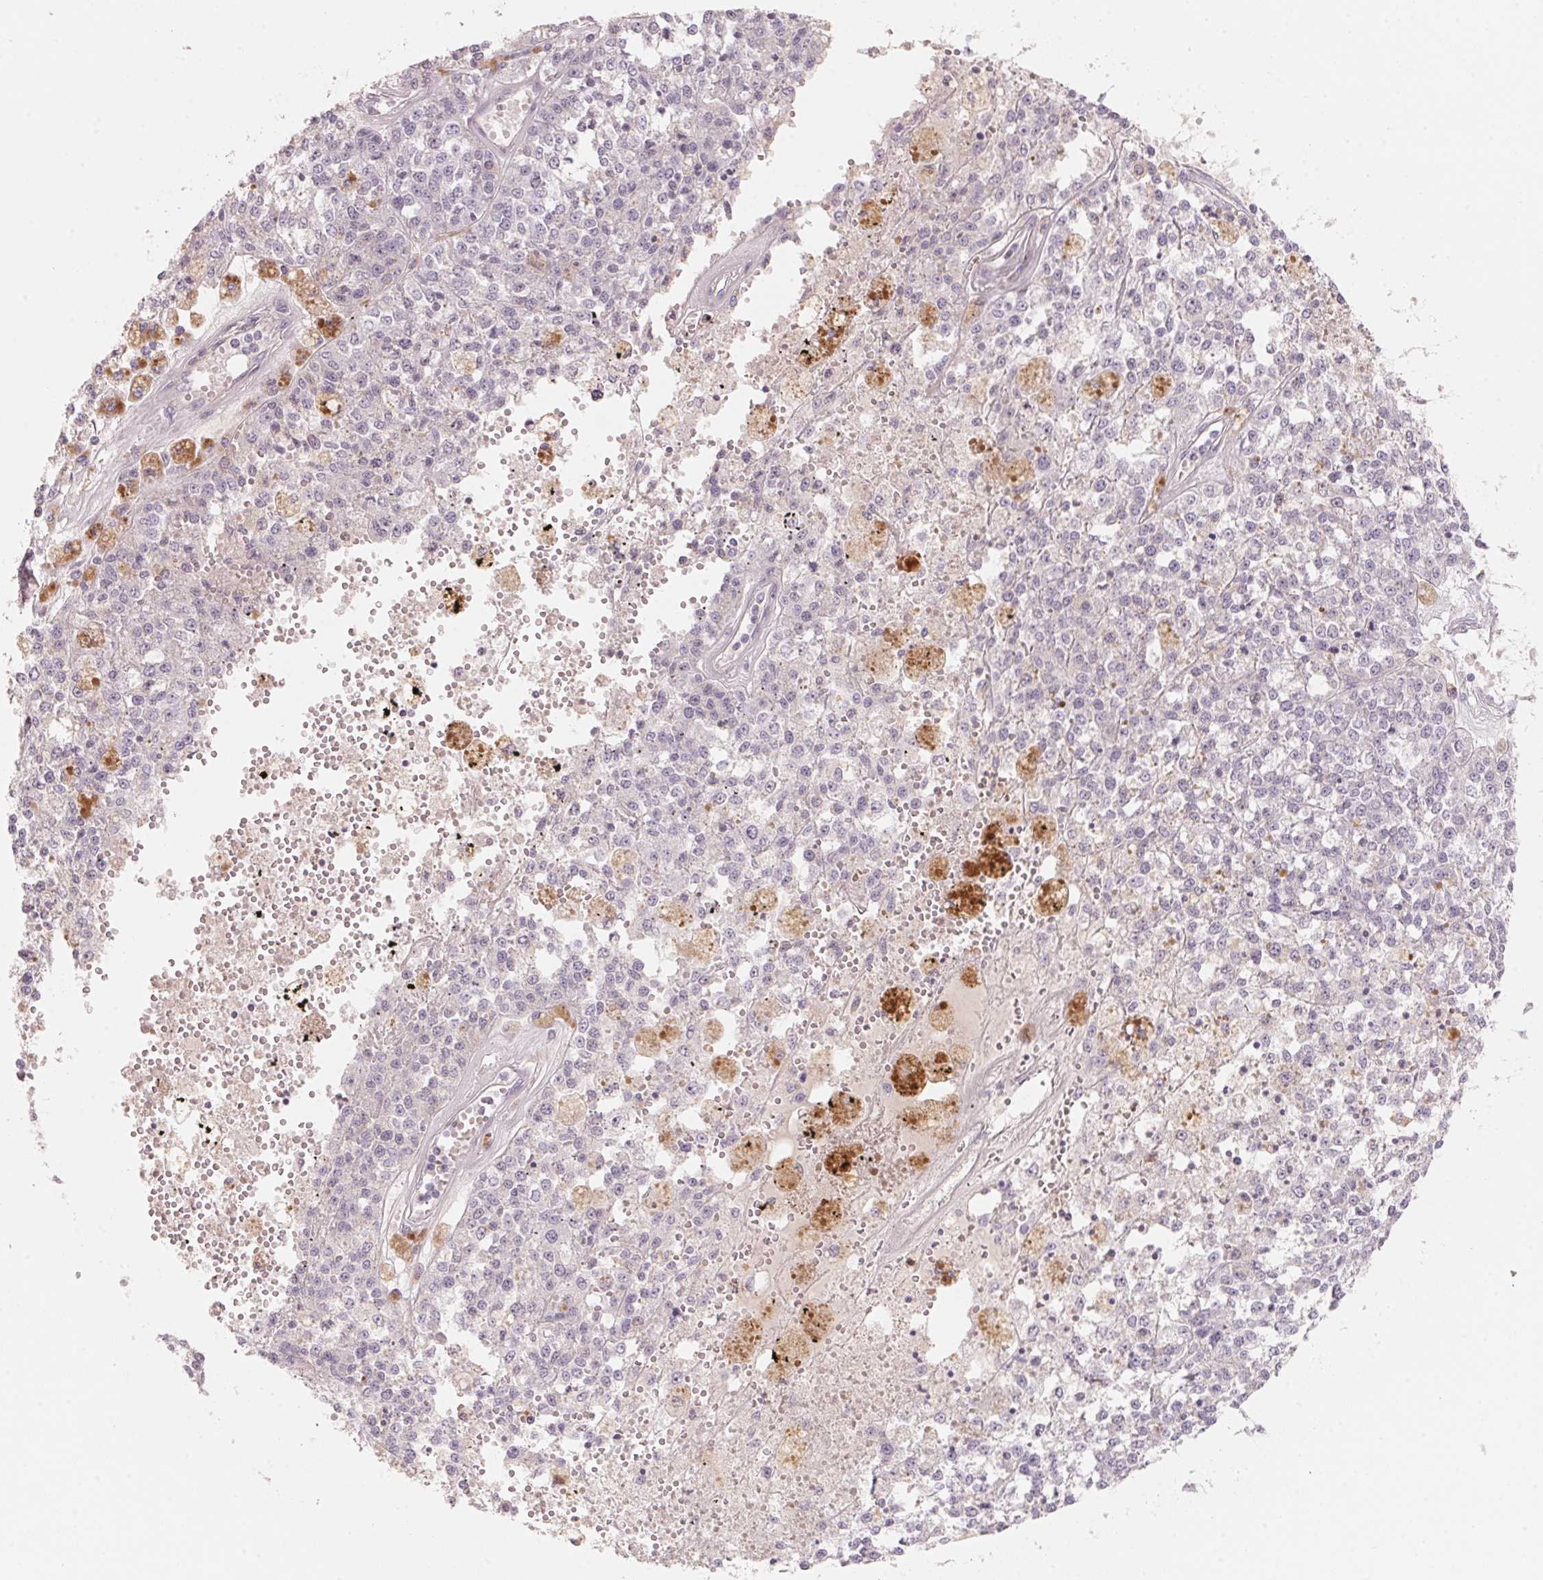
{"staining": {"intensity": "negative", "quantity": "none", "location": "none"}, "tissue": "melanoma", "cell_type": "Tumor cells", "image_type": "cancer", "snomed": [{"axis": "morphology", "description": "Malignant melanoma, Metastatic site"}, {"axis": "topography", "description": "Lymph node"}], "caption": "Immunohistochemical staining of human melanoma shows no significant staining in tumor cells.", "gene": "TP53AIP1", "patient": {"sex": "female", "age": 64}}